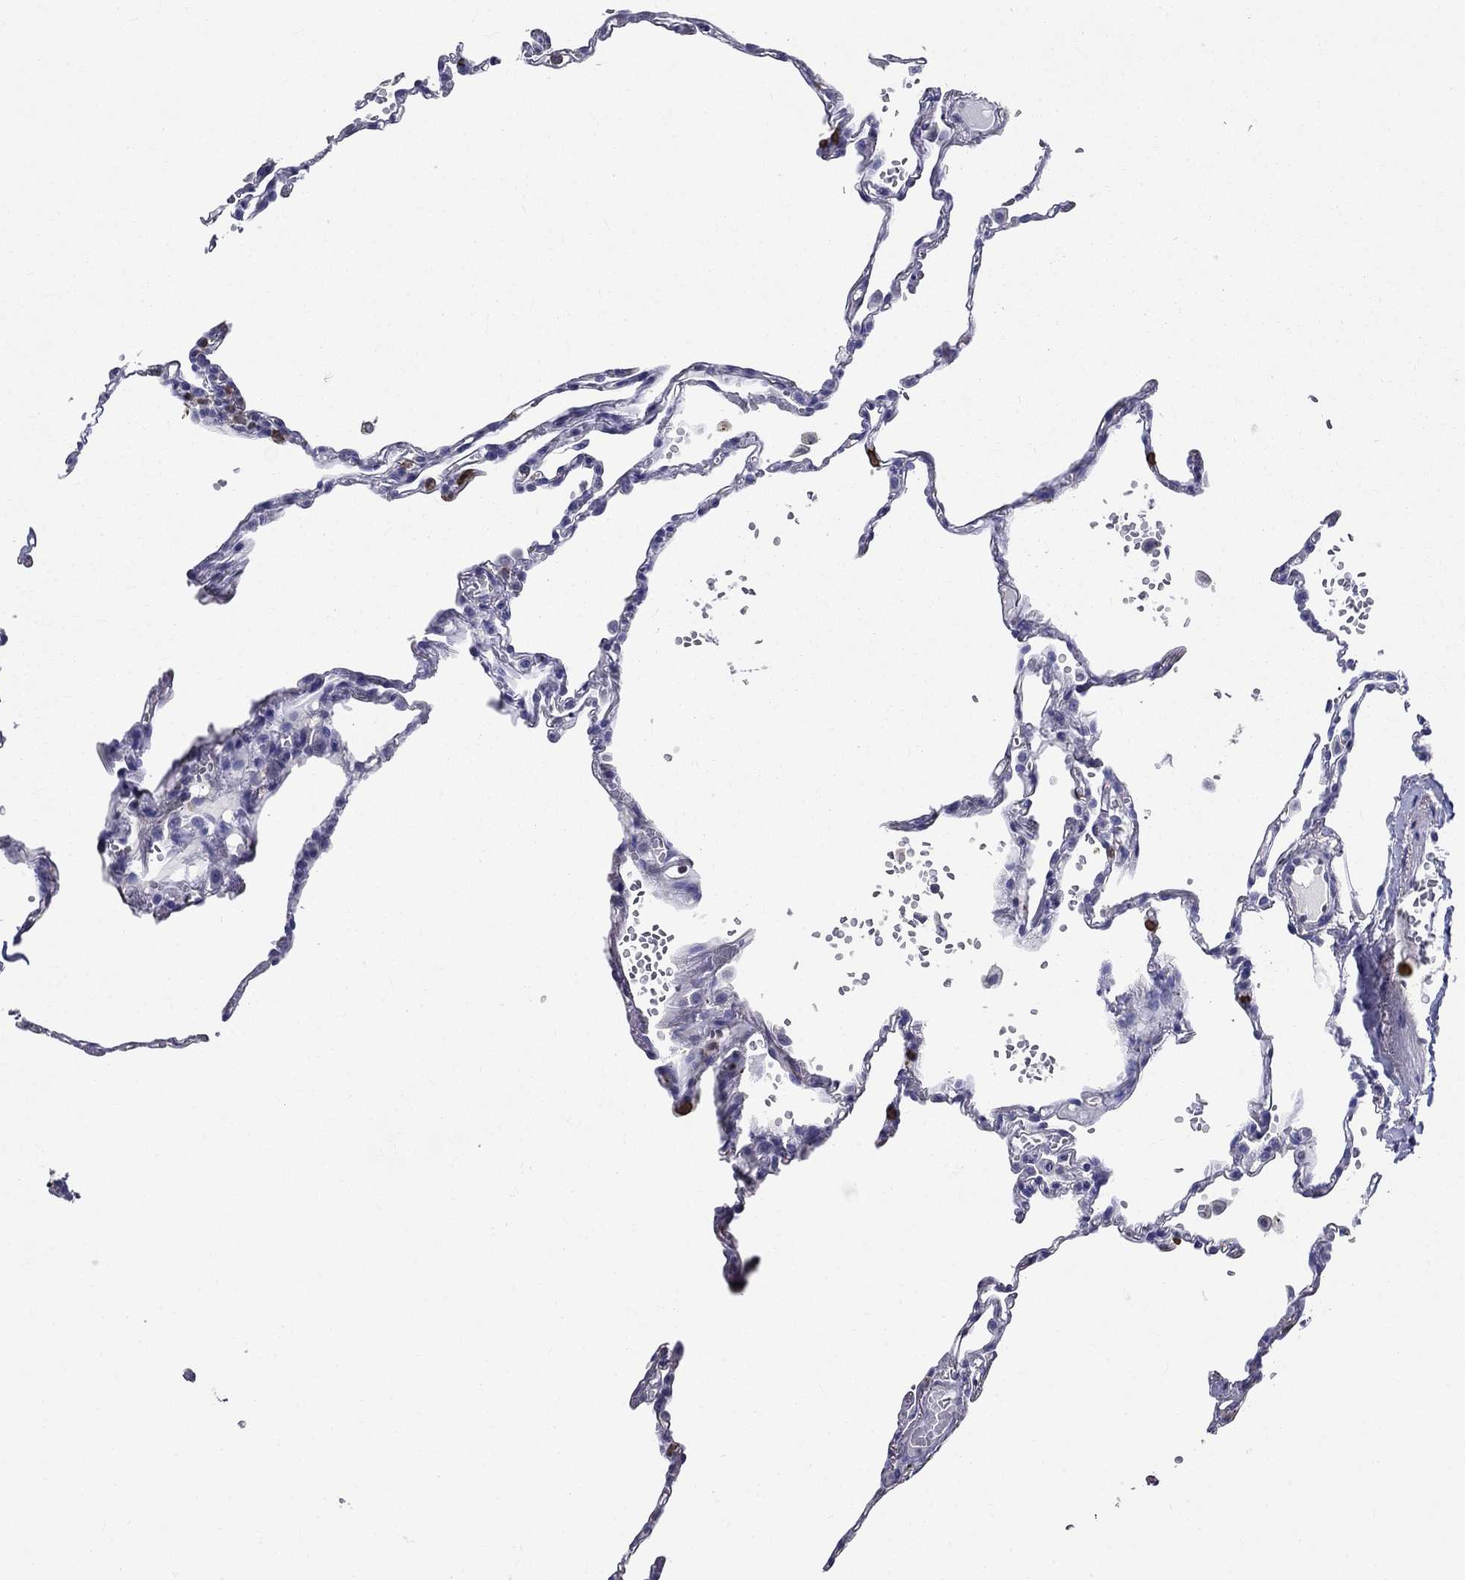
{"staining": {"intensity": "negative", "quantity": "none", "location": "none"}, "tissue": "lung", "cell_type": "Alveolar cells", "image_type": "normal", "snomed": [{"axis": "morphology", "description": "Normal tissue, NOS"}, {"axis": "topography", "description": "Lung"}], "caption": "An image of human lung is negative for staining in alveolar cells. (Brightfield microscopy of DAB immunohistochemistry (IHC) at high magnification).", "gene": "IGSF8", "patient": {"sex": "male", "age": 78}}